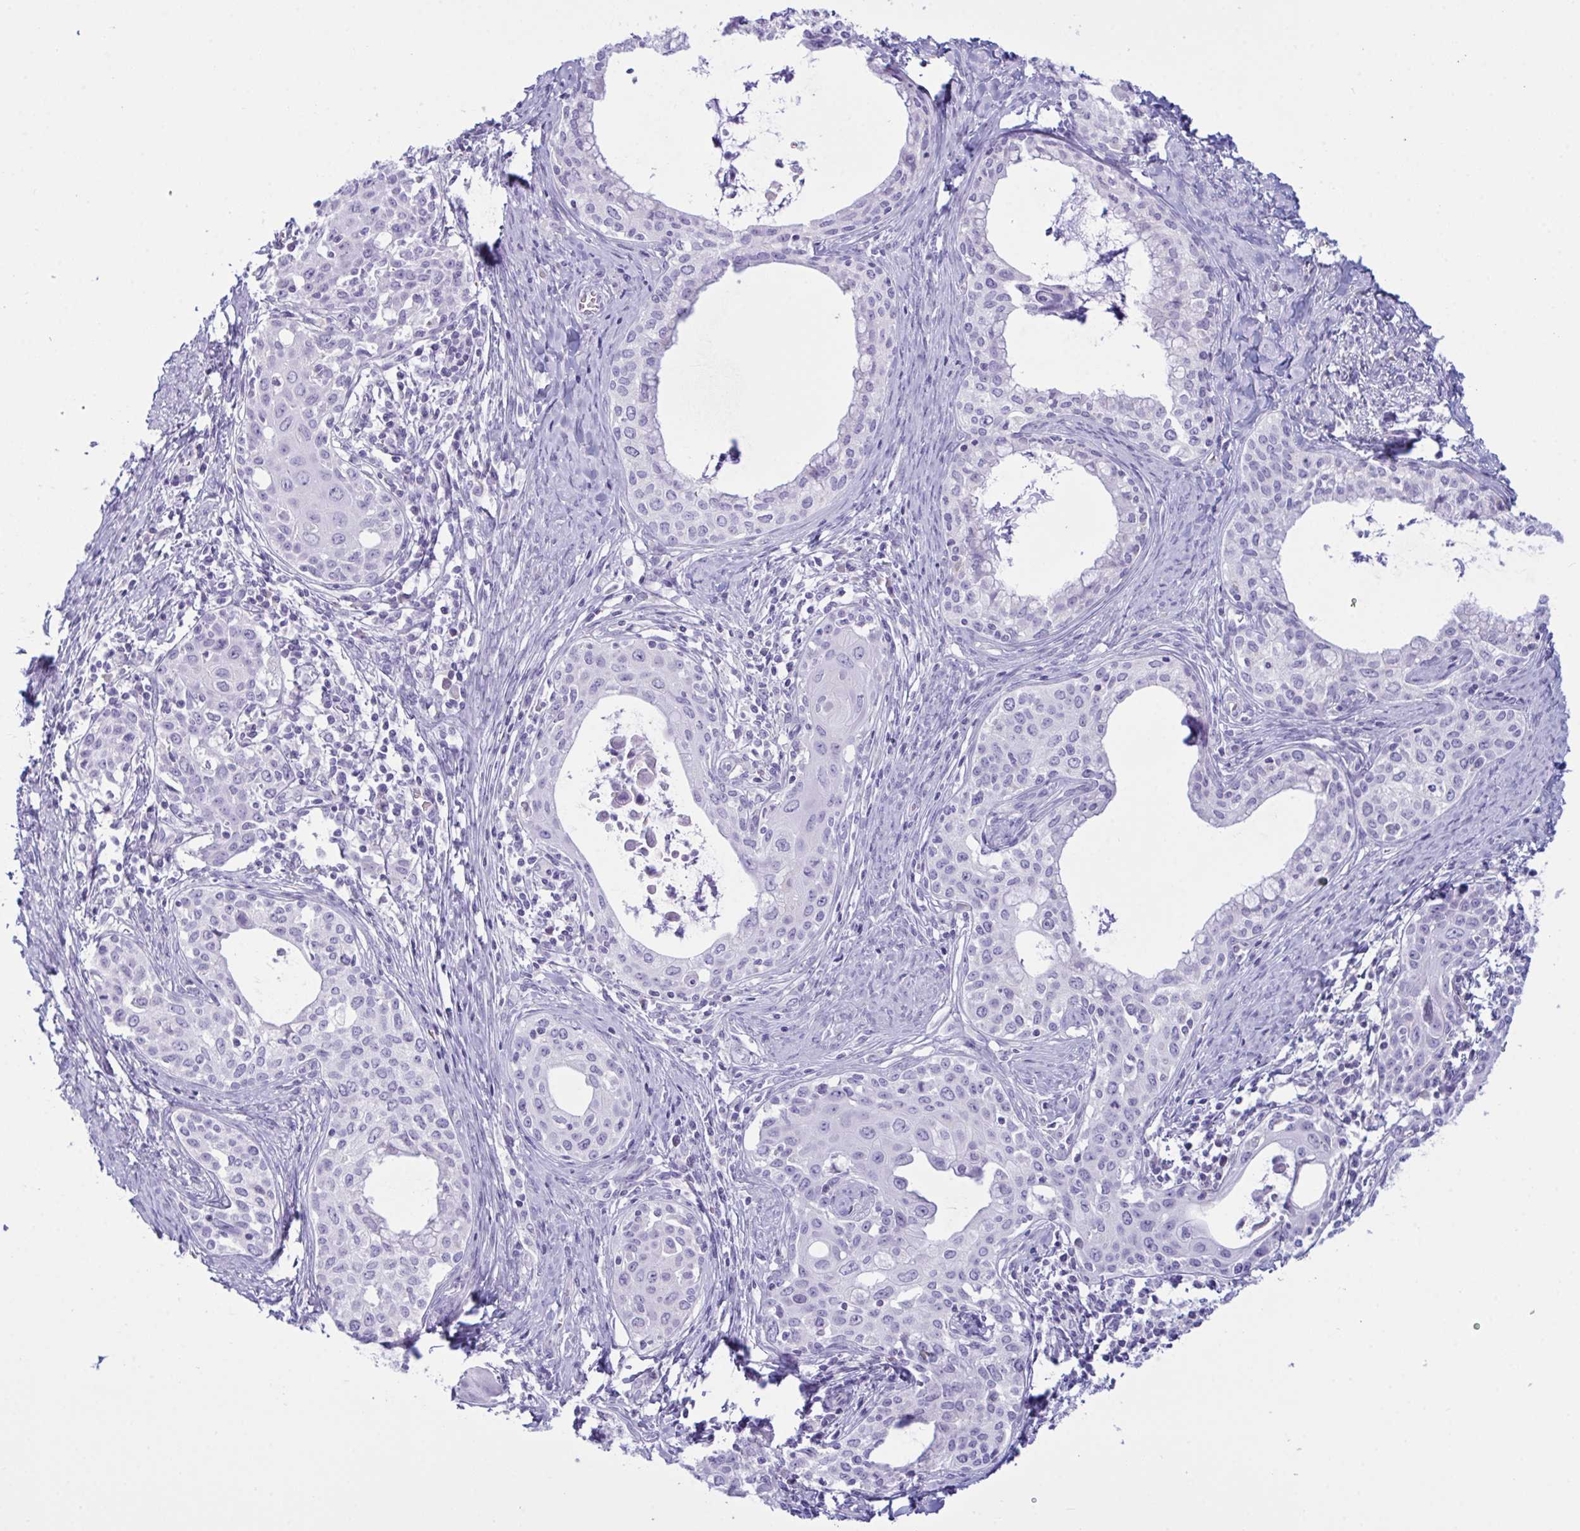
{"staining": {"intensity": "negative", "quantity": "none", "location": "none"}, "tissue": "cervical cancer", "cell_type": "Tumor cells", "image_type": "cancer", "snomed": [{"axis": "morphology", "description": "Squamous cell carcinoma, NOS"}, {"axis": "morphology", "description": "Adenocarcinoma, NOS"}, {"axis": "topography", "description": "Cervix"}], "caption": "IHC of squamous cell carcinoma (cervical) demonstrates no positivity in tumor cells. The staining was performed using DAB to visualize the protein expression in brown, while the nuclei were stained in blue with hematoxylin (Magnification: 20x).", "gene": "BBS1", "patient": {"sex": "female", "age": 52}}